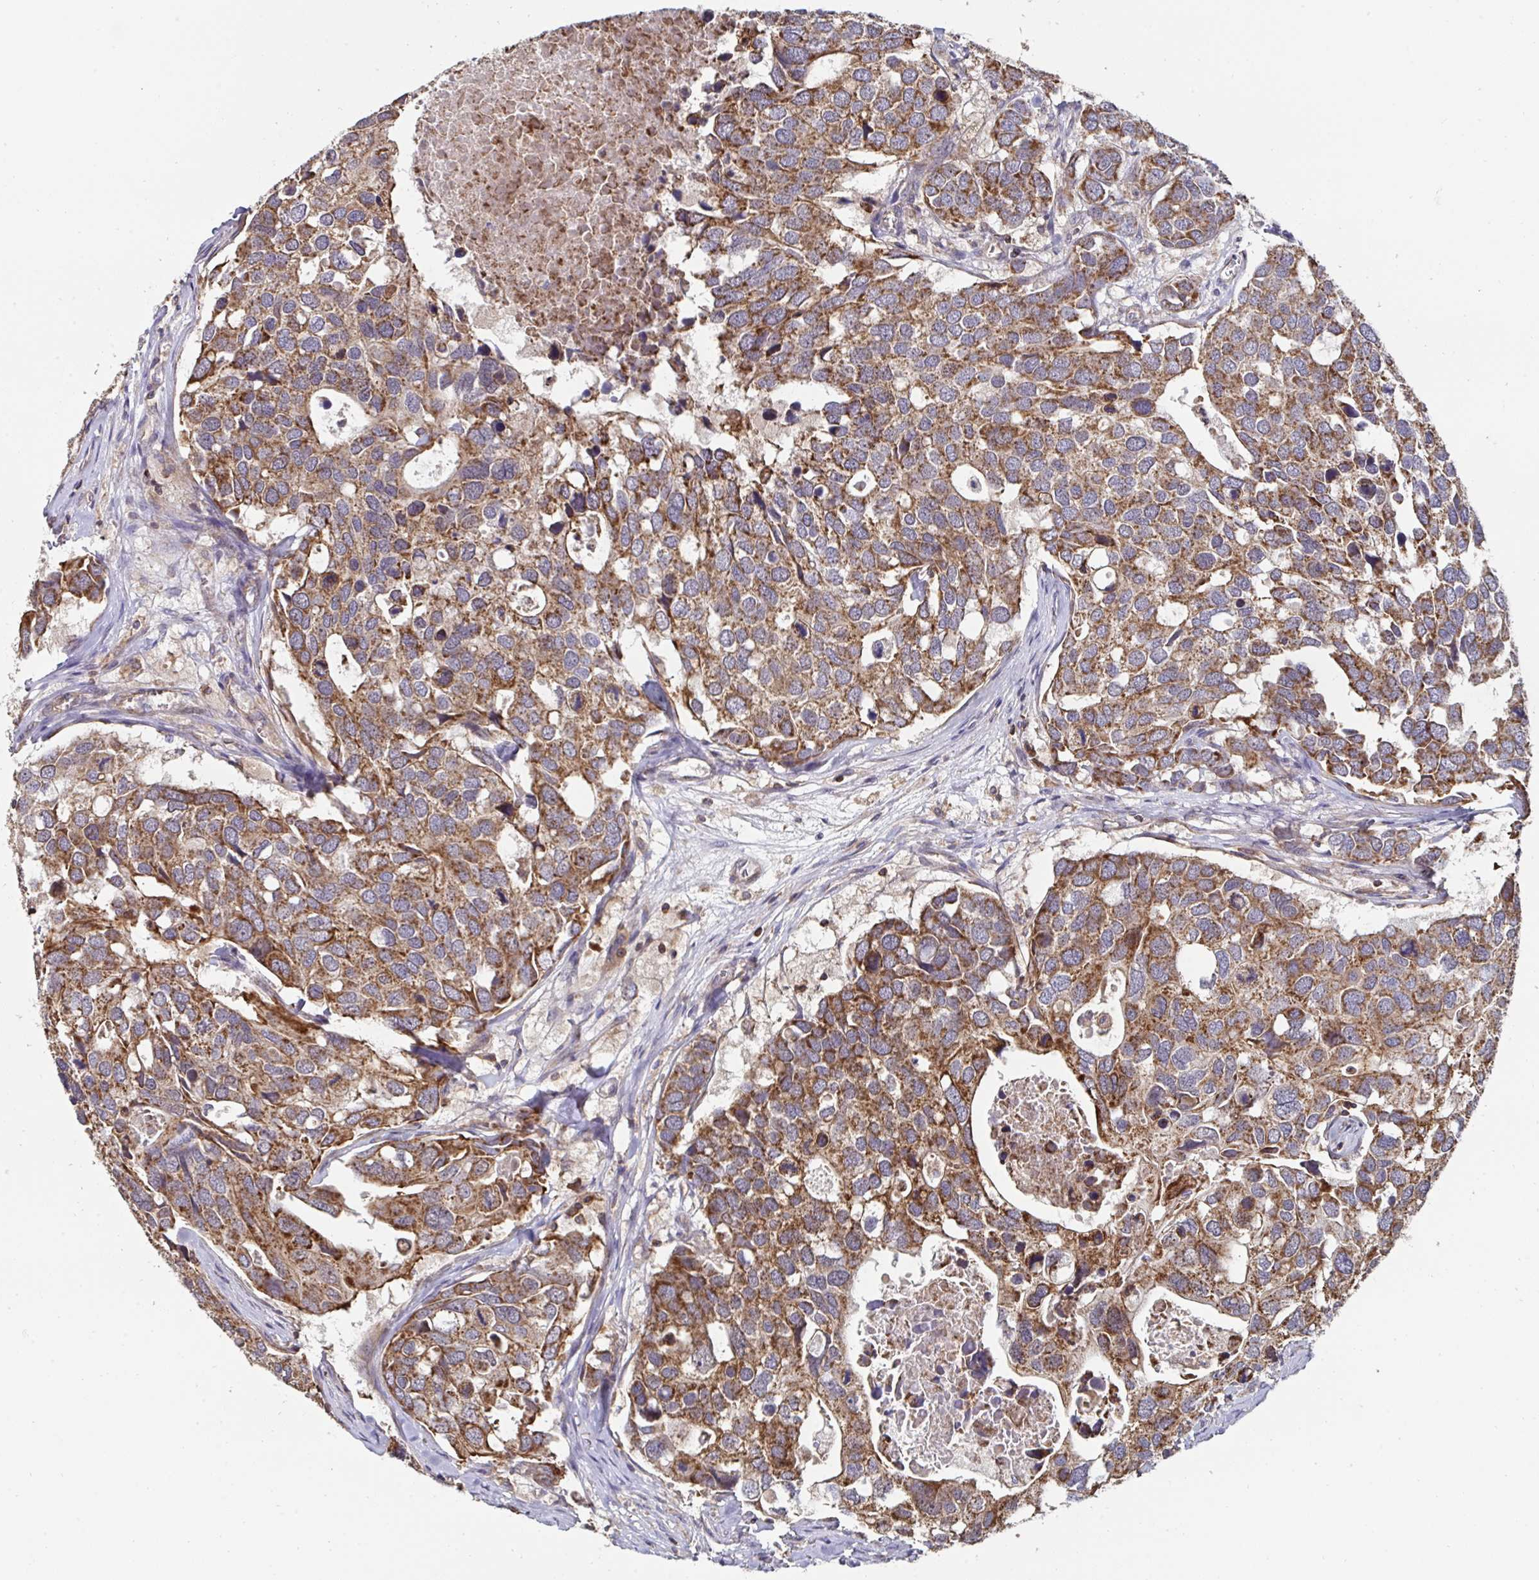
{"staining": {"intensity": "moderate", "quantity": ">75%", "location": "cytoplasmic/membranous"}, "tissue": "breast cancer", "cell_type": "Tumor cells", "image_type": "cancer", "snomed": [{"axis": "morphology", "description": "Duct carcinoma"}, {"axis": "topography", "description": "Breast"}], "caption": "This is an image of IHC staining of breast cancer, which shows moderate expression in the cytoplasmic/membranous of tumor cells.", "gene": "DZANK1", "patient": {"sex": "female", "age": 83}}